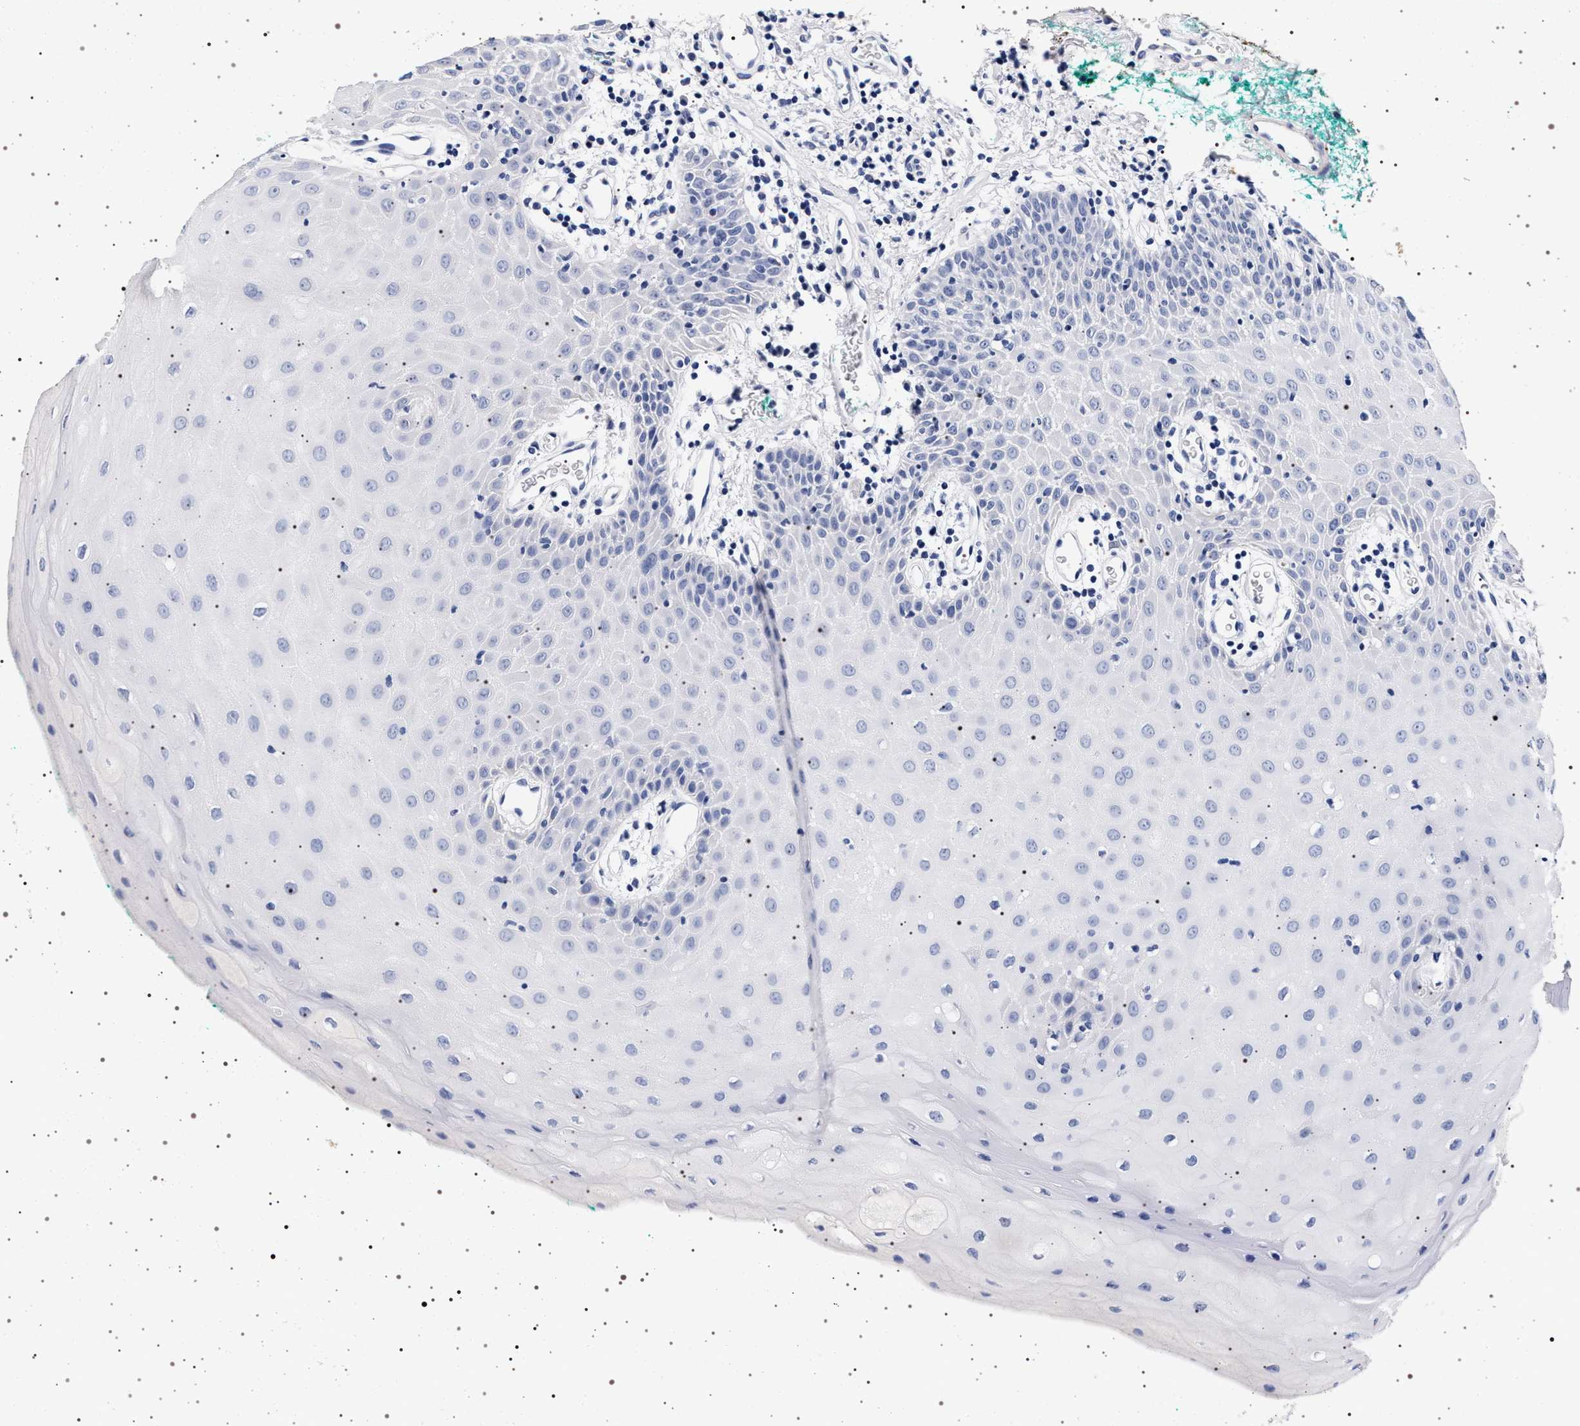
{"staining": {"intensity": "negative", "quantity": "none", "location": "none"}, "tissue": "oral mucosa", "cell_type": "Squamous epithelial cells", "image_type": "normal", "snomed": [{"axis": "morphology", "description": "Normal tissue, NOS"}, {"axis": "morphology", "description": "Squamous cell carcinoma, NOS"}, {"axis": "topography", "description": "Oral tissue"}, {"axis": "topography", "description": "Salivary gland"}, {"axis": "topography", "description": "Head-Neck"}], "caption": "IHC photomicrograph of normal oral mucosa: oral mucosa stained with DAB (3,3'-diaminobenzidine) demonstrates no significant protein staining in squamous epithelial cells.", "gene": "SYN1", "patient": {"sex": "female", "age": 62}}